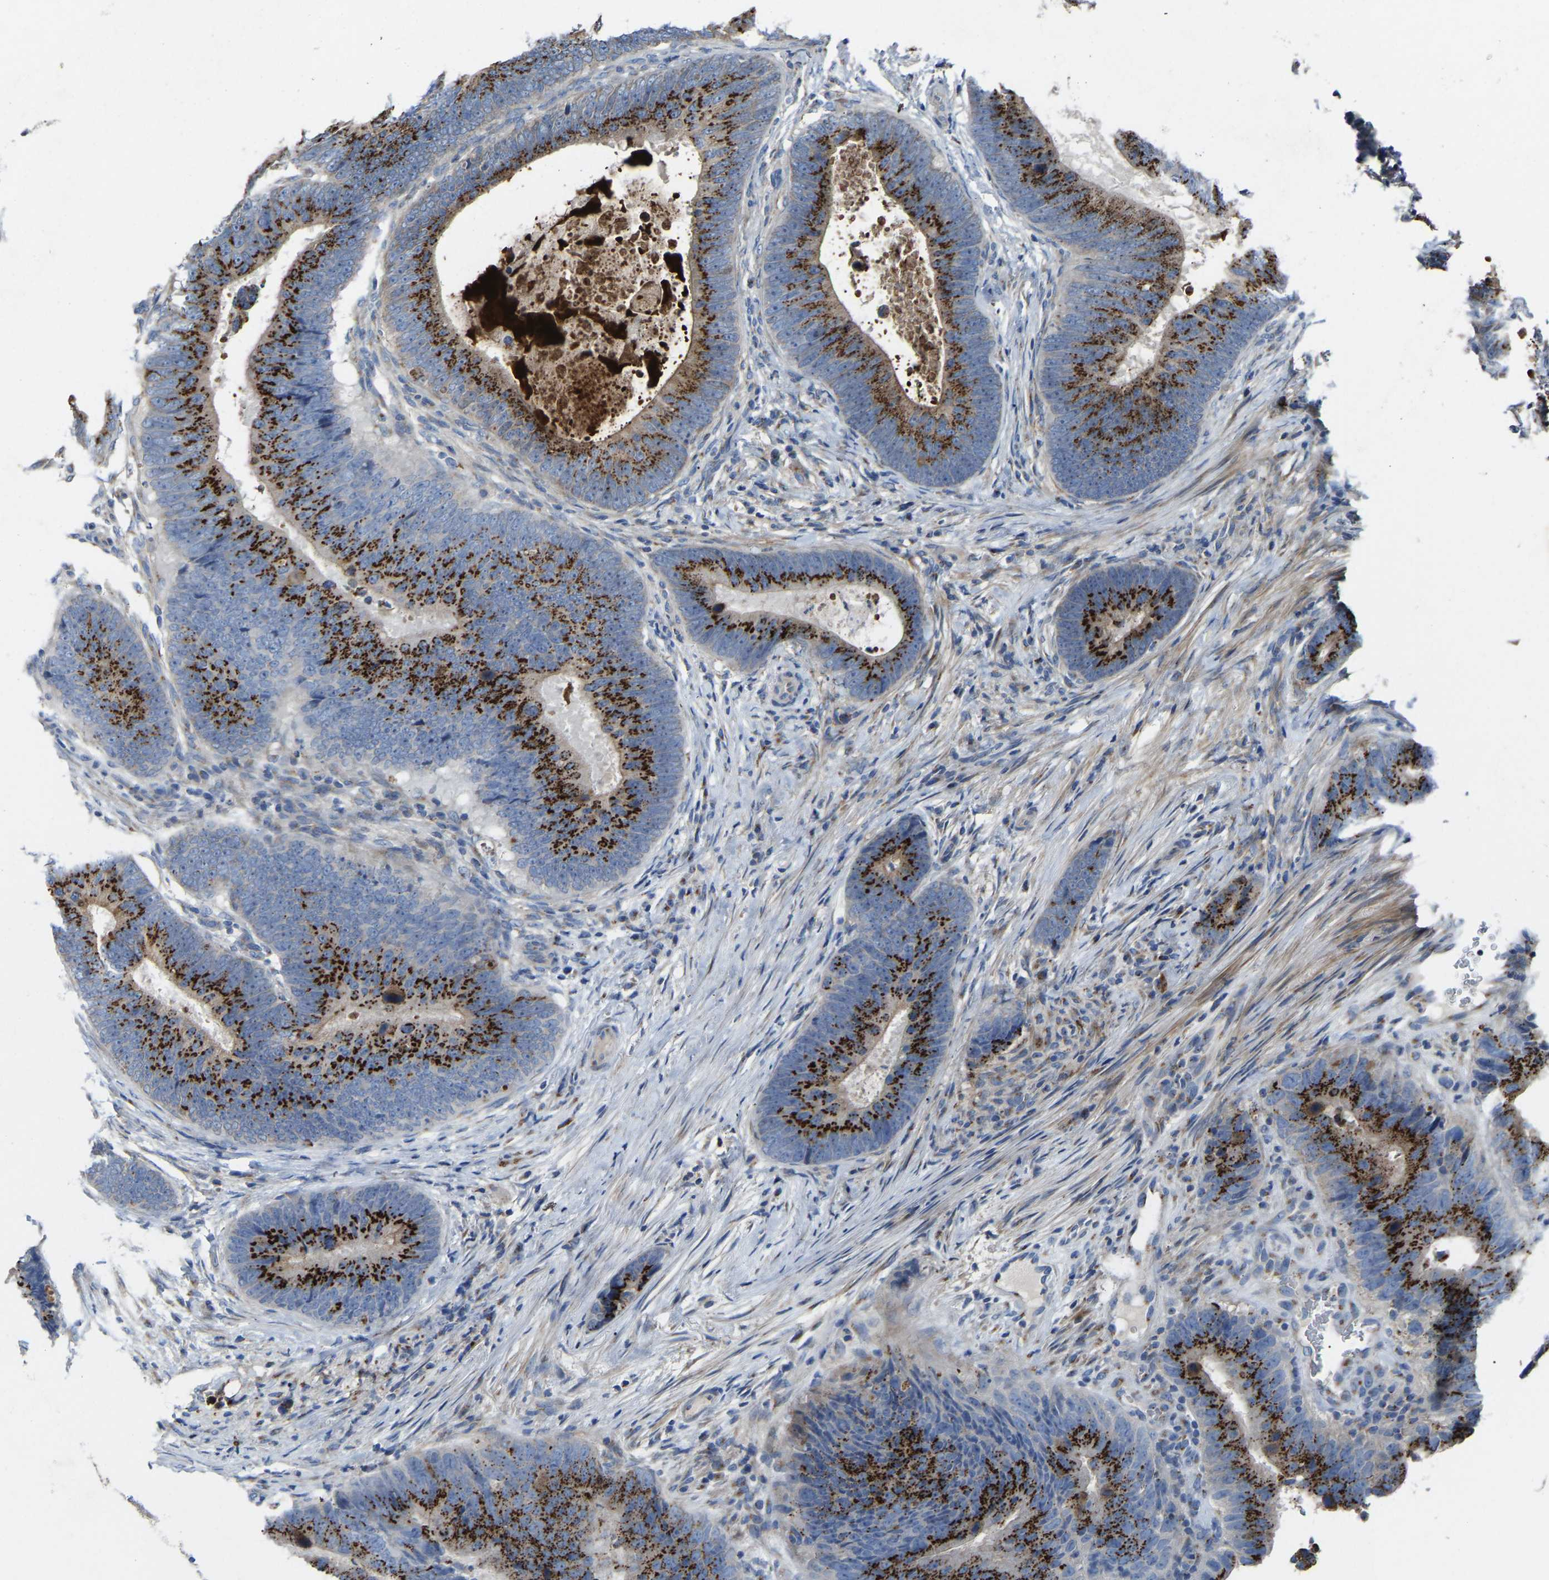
{"staining": {"intensity": "strong", "quantity": ">75%", "location": "cytoplasmic/membranous"}, "tissue": "colorectal cancer", "cell_type": "Tumor cells", "image_type": "cancer", "snomed": [{"axis": "morphology", "description": "Adenocarcinoma, NOS"}, {"axis": "topography", "description": "Colon"}], "caption": "High-magnification brightfield microscopy of colorectal cancer (adenocarcinoma) stained with DAB (brown) and counterstained with hematoxylin (blue). tumor cells exhibit strong cytoplasmic/membranous staining is seen in approximately>75% of cells.", "gene": "CANT1", "patient": {"sex": "male", "age": 56}}